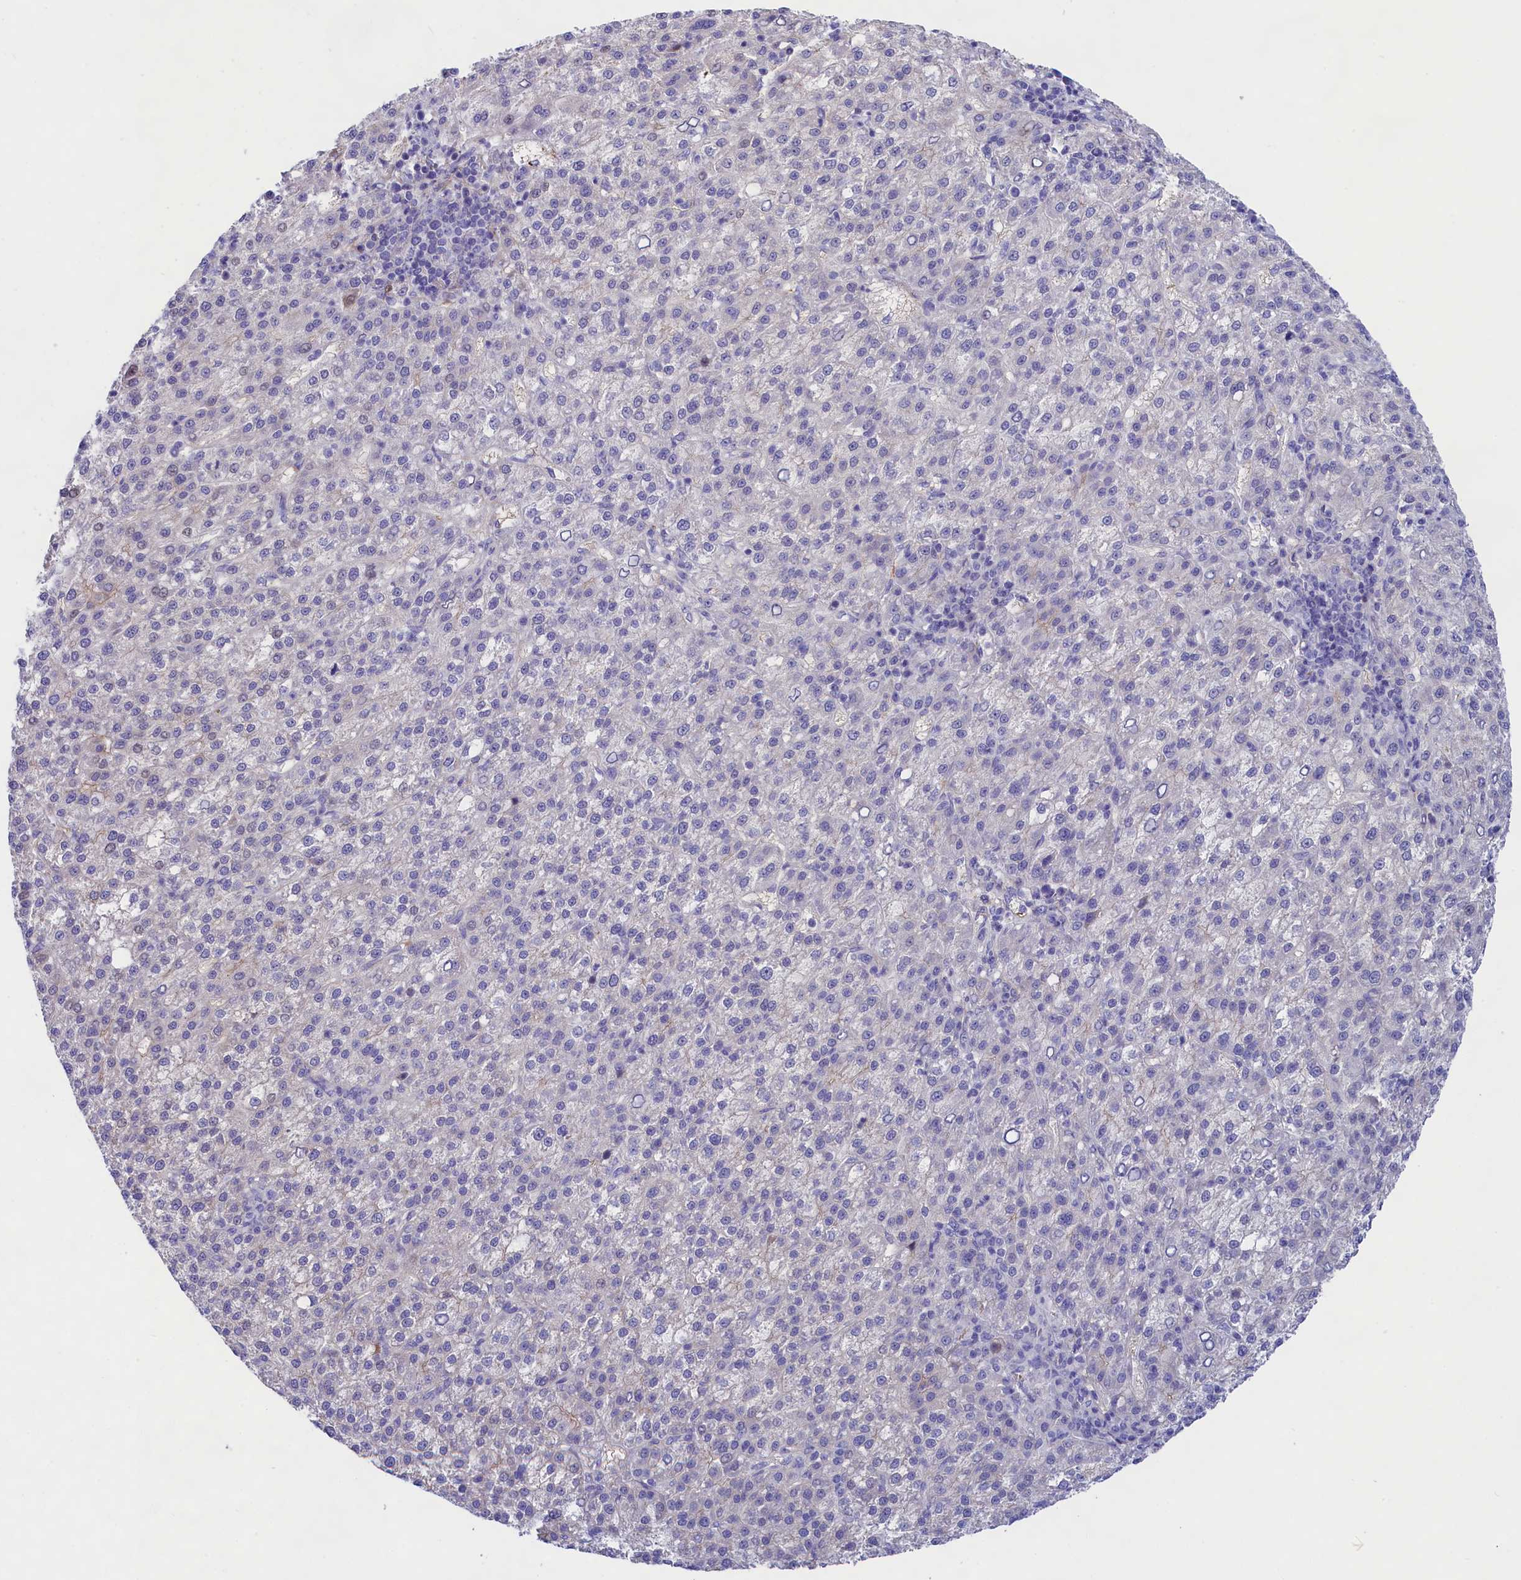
{"staining": {"intensity": "negative", "quantity": "none", "location": "none"}, "tissue": "liver cancer", "cell_type": "Tumor cells", "image_type": "cancer", "snomed": [{"axis": "morphology", "description": "Carcinoma, Hepatocellular, NOS"}, {"axis": "topography", "description": "Liver"}], "caption": "Hepatocellular carcinoma (liver) stained for a protein using immunohistochemistry reveals no expression tumor cells.", "gene": "PPP1R13L", "patient": {"sex": "female", "age": 58}}